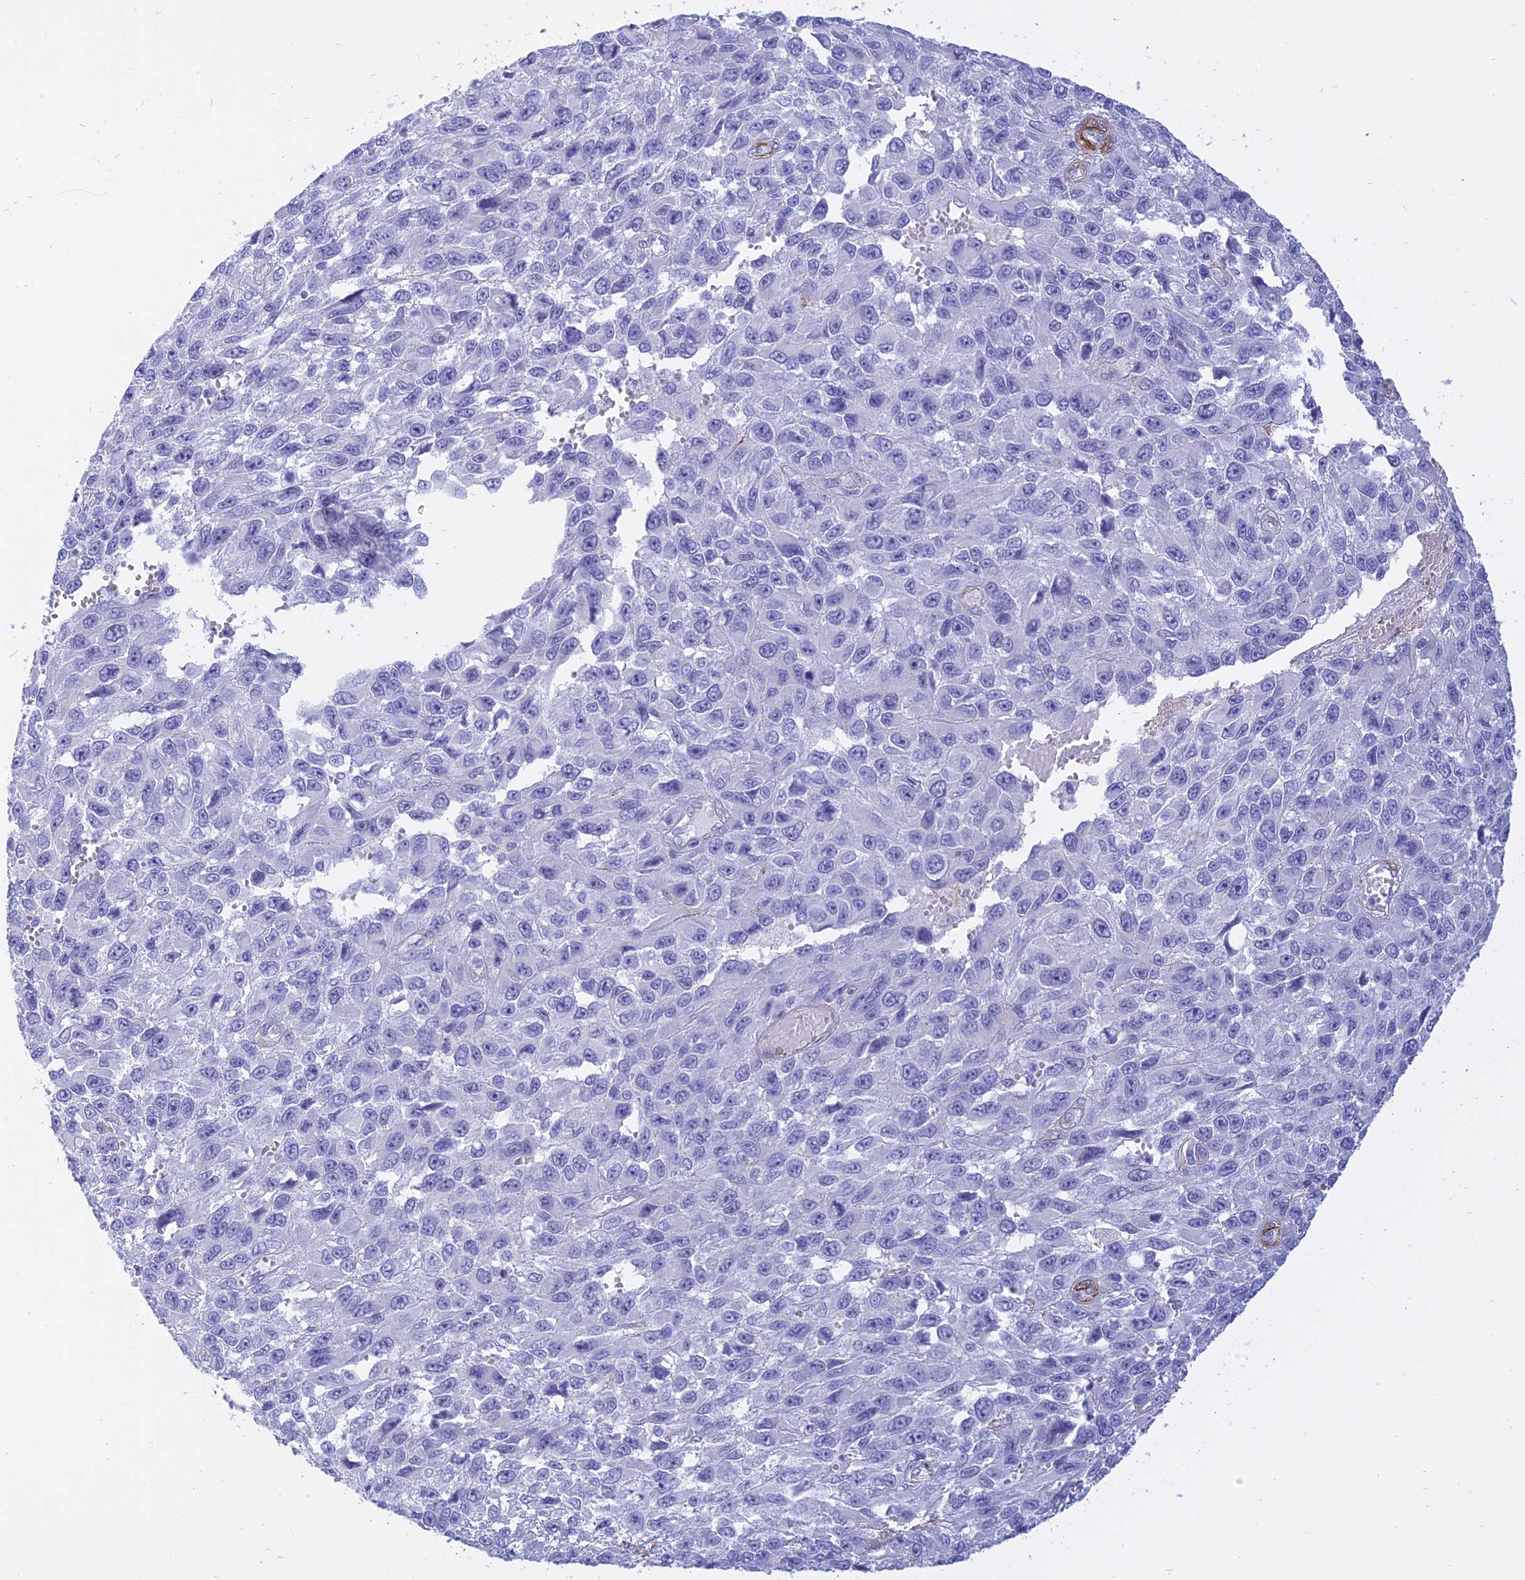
{"staining": {"intensity": "negative", "quantity": "none", "location": "none"}, "tissue": "melanoma", "cell_type": "Tumor cells", "image_type": "cancer", "snomed": [{"axis": "morphology", "description": "Normal tissue, NOS"}, {"axis": "morphology", "description": "Malignant melanoma, NOS"}, {"axis": "topography", "description": "Skin"}], "caption": "A micrograph of human malignant melanoma is negative for staining in tumor cells. (Stains: DAB immunohistochemistry (IHC) with hematoxylin counter stain, Microscopy: brightfield microscopy at high magnification).", "gene": "CENPV", "patient": {"sex": "female", "age": 96}}